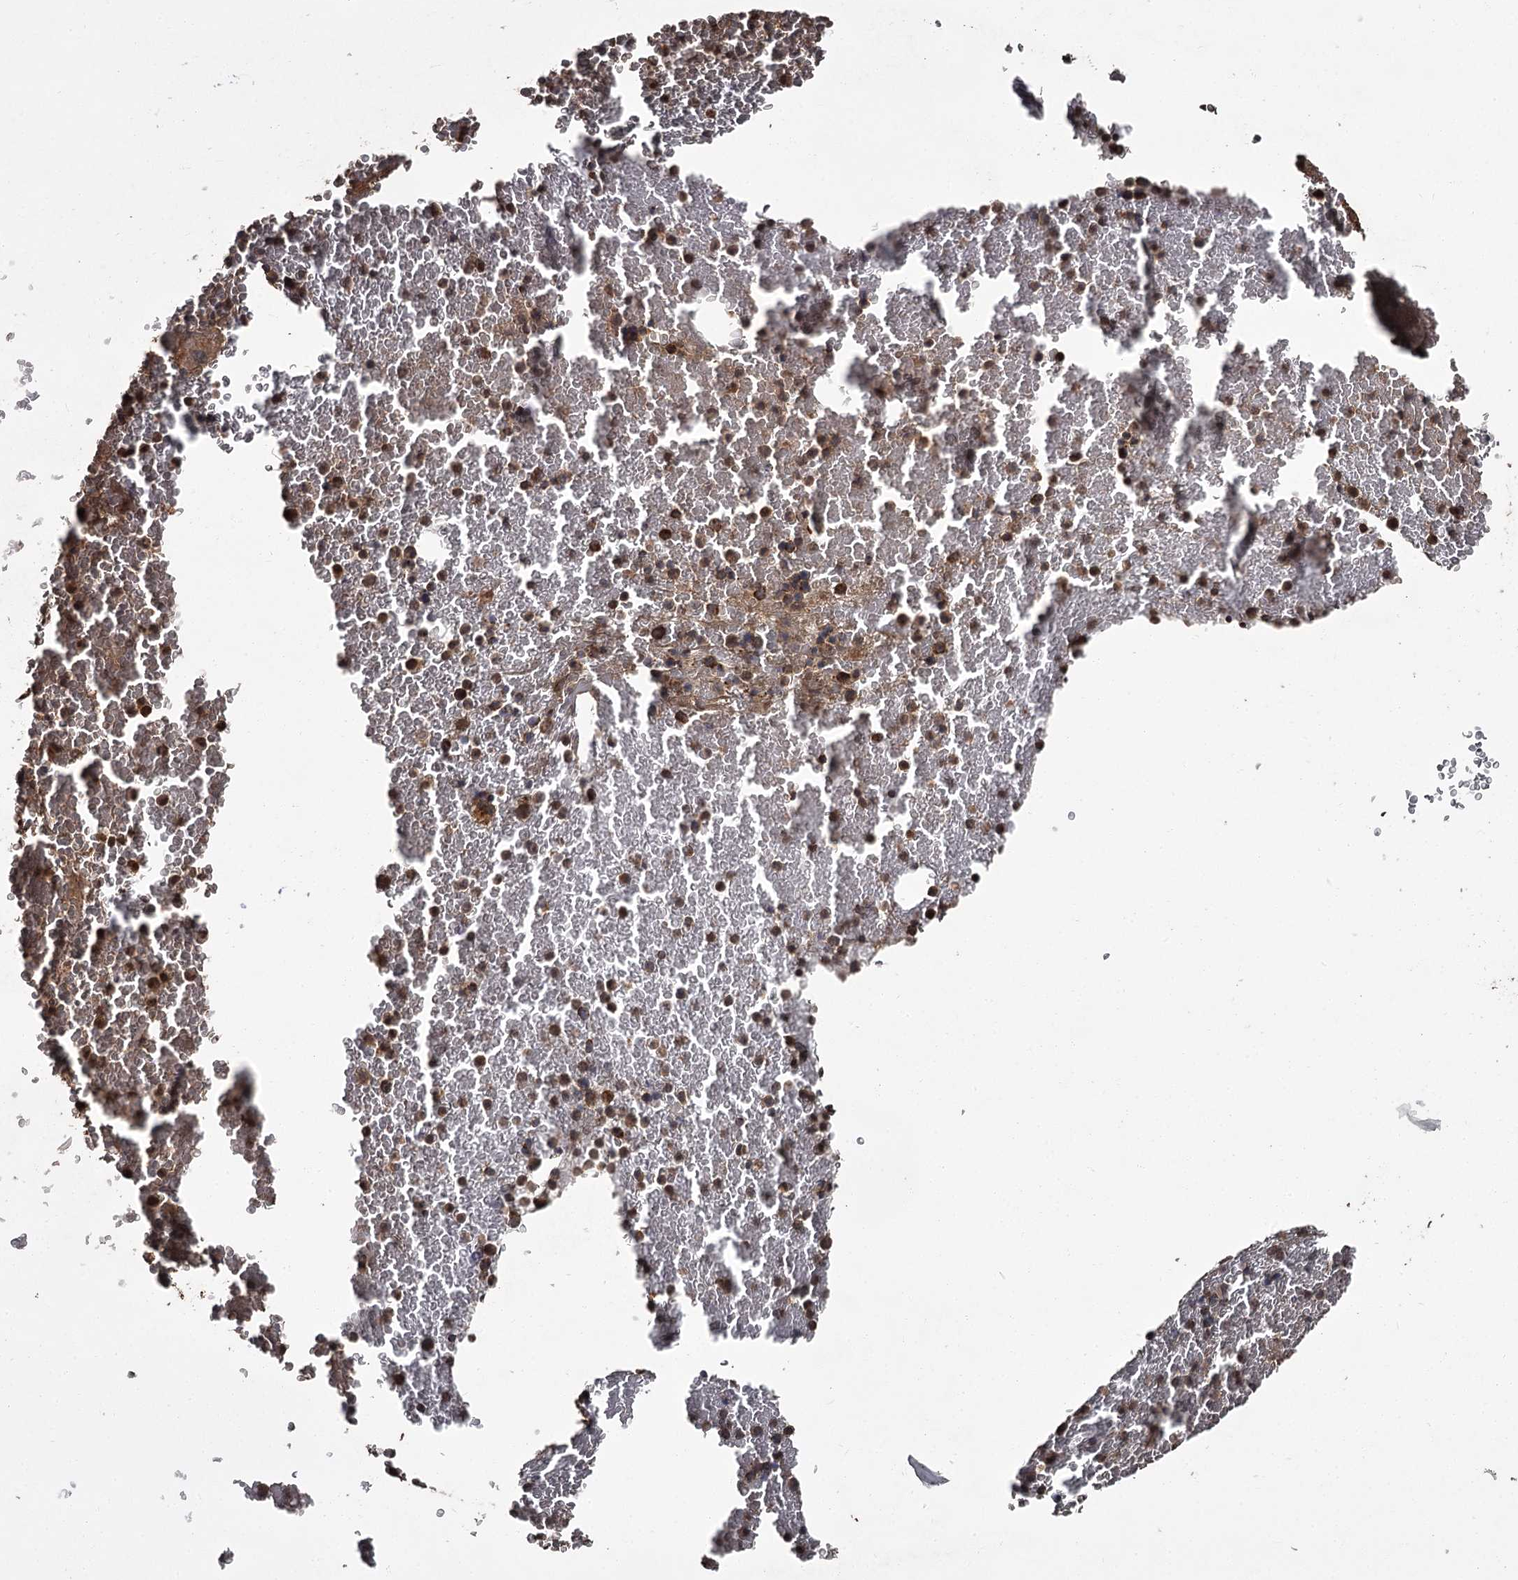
{"staining": {"intensity": "strong", "quantity": ">75%", "location": "cytoplasmic/membranous"}, "tissue": "bone marrow", "cell_type": "Hematopoietic cells", "image_type": "normal", "snomed": [{"axis": "morphology", "description": "Normal tissue, NOS"}, {"axis": "topography", "description": "Bone marrow"}], "caption": "The image exhibits staining of unremarkable bone marrow, revealing strong cytoplasmic/membranous protein expression (brown color) within hematopoietic cells.", "gene": "THAP9", "patient": {"sex": "male", "age": 36}}